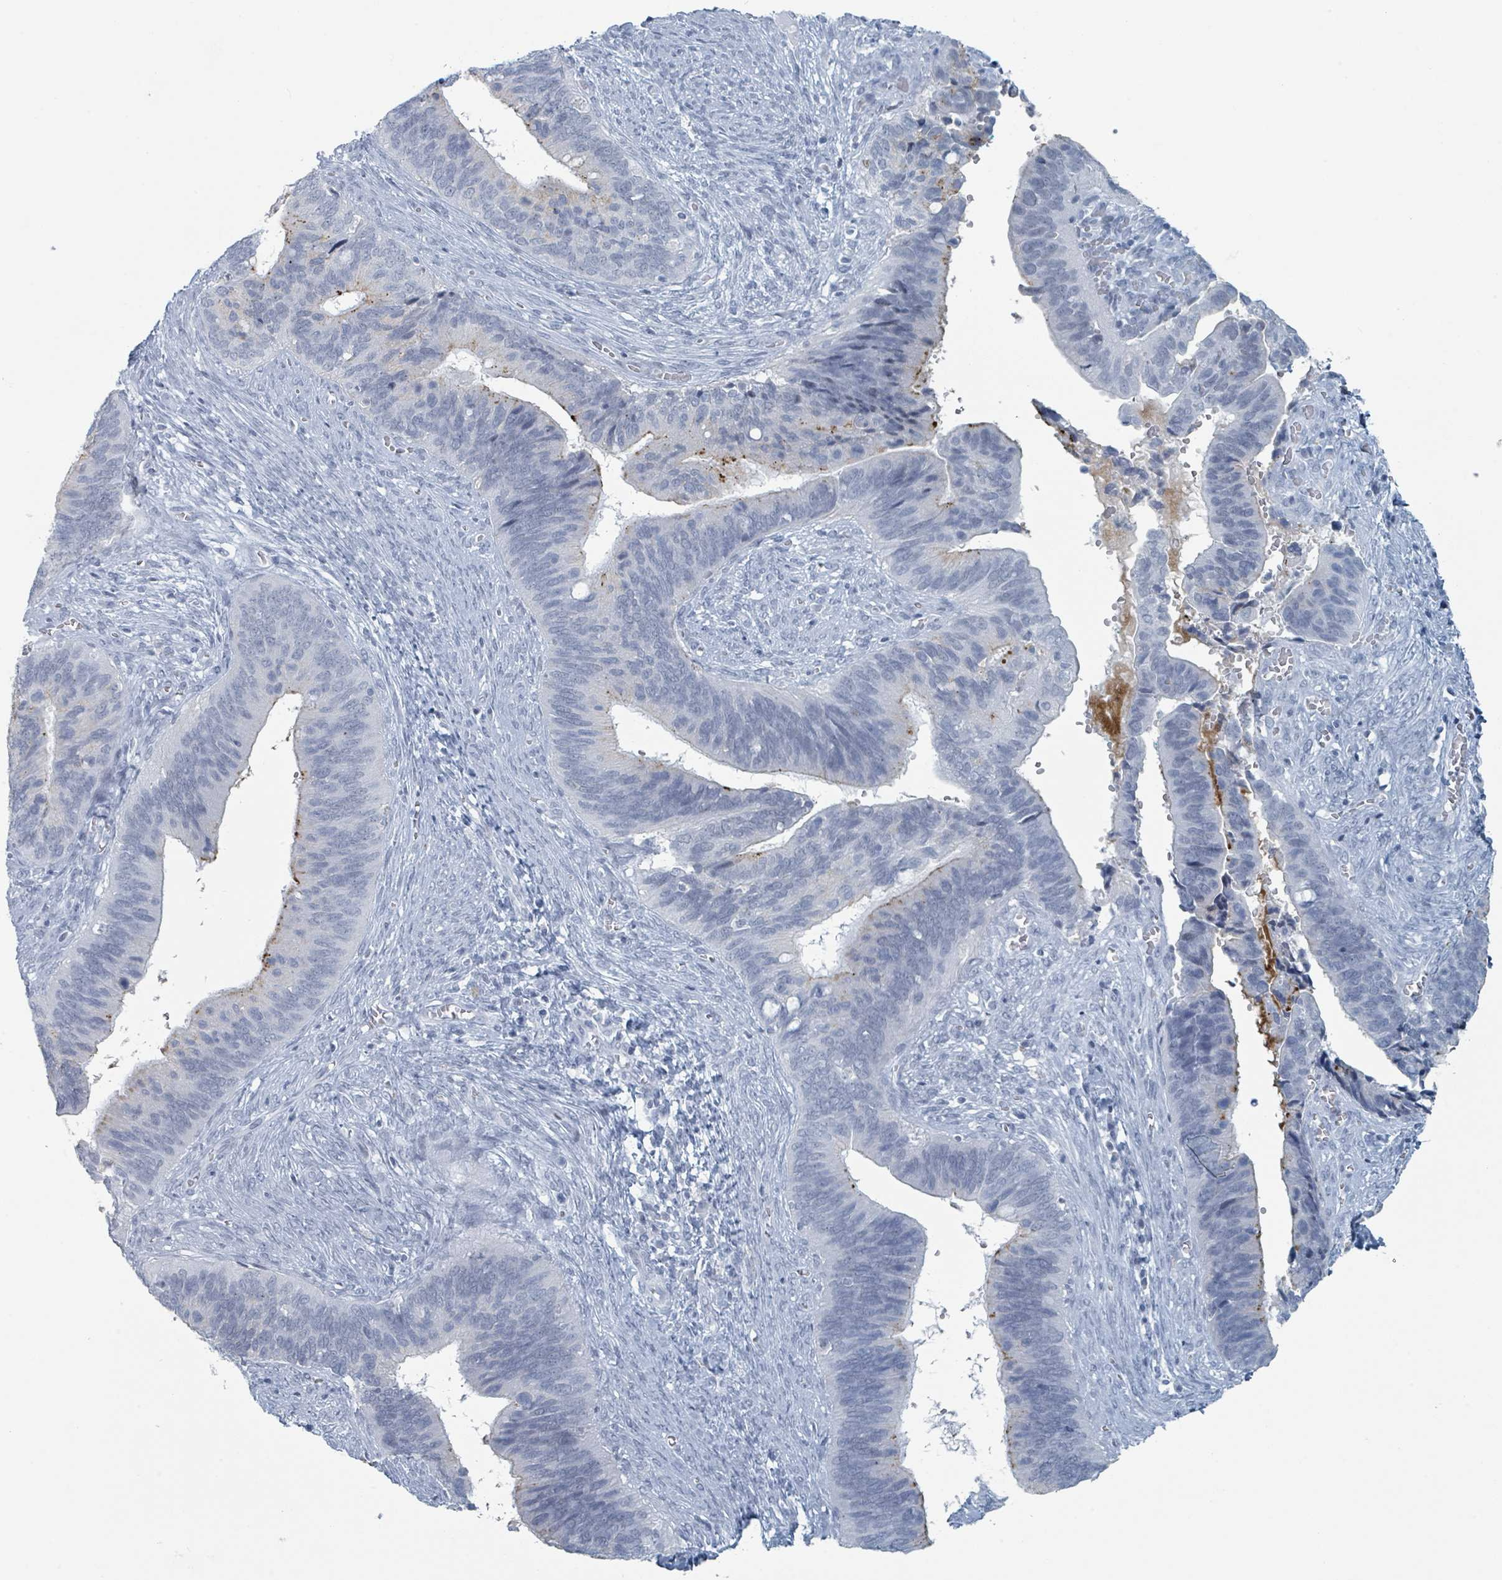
{"staining": {"intensity": "negative", "quantity": "none", "location": "none"}, "tissue": "cervical cancer", "cell_type": "Tumor cells", "image_type": "cancer", "snomed": [{"axis": "morphology", "description": "Adenocarcinoma, NOS"}, {"axis": "topography", "description": "Cervix"}], "caption": "Tumor cells are negative for brown protein staining in adenocarcinoma (cervical).", "gene": "GPR15LG", "patient": {"sex": "female", "age": 42}}